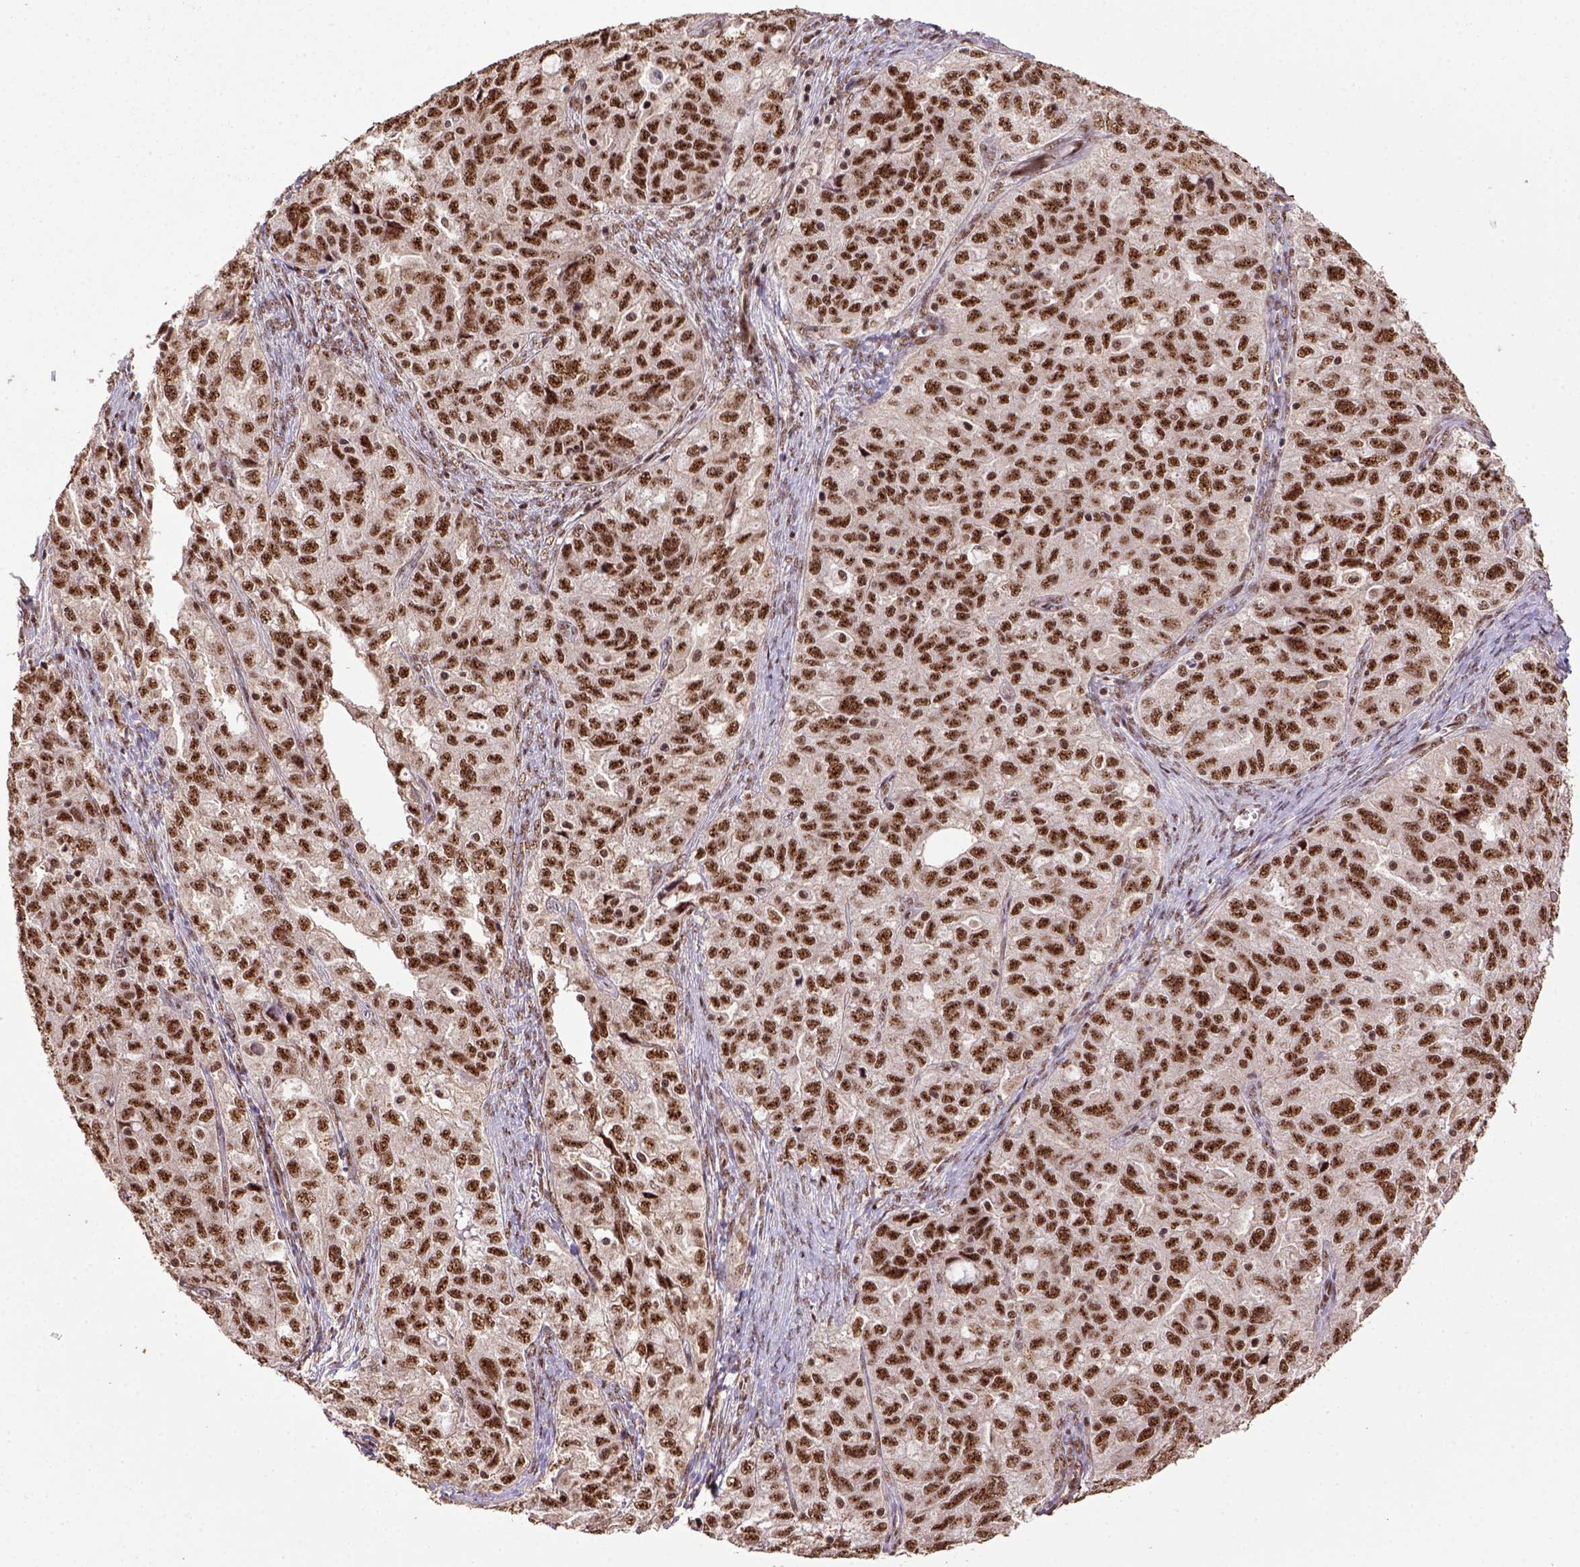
{"staining": {"intensity": "strong", "quantity": ">75%", "location": "nuclear"}, "tissue": "ovarian cancer", "cell_type": "Tumor cells", "image_type": "cancer", "snomed": [{"axis": "morphology", "description": "Cystadenocarcinoma, serous, NOS"}, {"axis": "topography", "description": "Ovary"}], "caption": "Human ovarian serous cystadenocarcinoma stained with a protein marker shows strong staining in tumor cells.", "gene": "PPIG", "patient": {"sex": "female", "age": 51}}